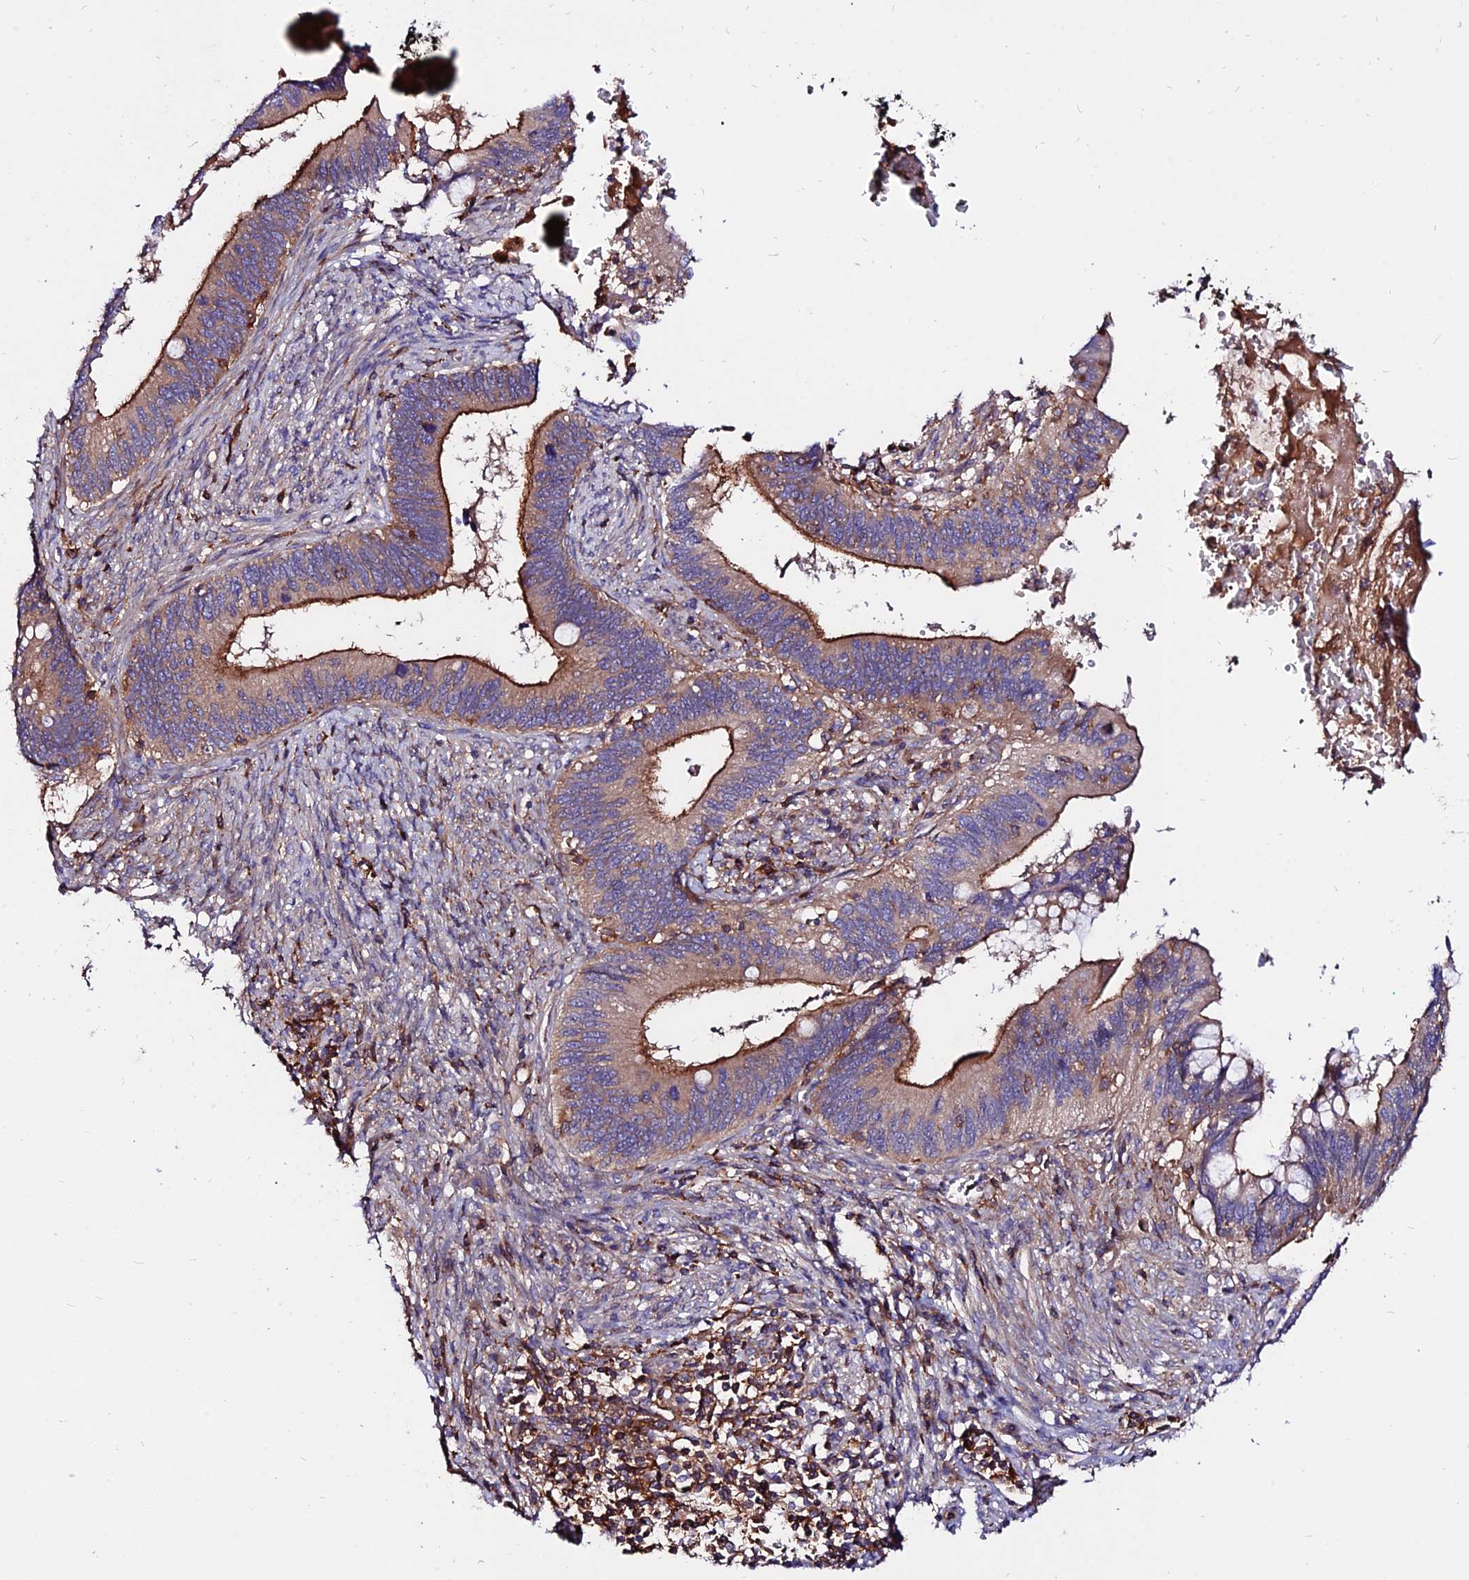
{"staining": {"intensity": "moderate", "quantity": "25%-75%", "location": "cytoplasmic/membranous"}, "tissue": "cervical cancer", "cell_type": "Tumor cells", "image_type": "cancer", "snomed": [{"axis": "morphology", "description": "Adenocarcinoma, NOS"}, {"axis": "topography", "description": "Cervix"}], "caption": "Cervical adenocarcinoma was stained to show a protein in brown. There is medium levels of moderate cytoplasmic/membranous positivity in approximately 25%-75% of tumor cells.", "gene": "PYM1", "patient": {"sex": "female", "age": 42}}